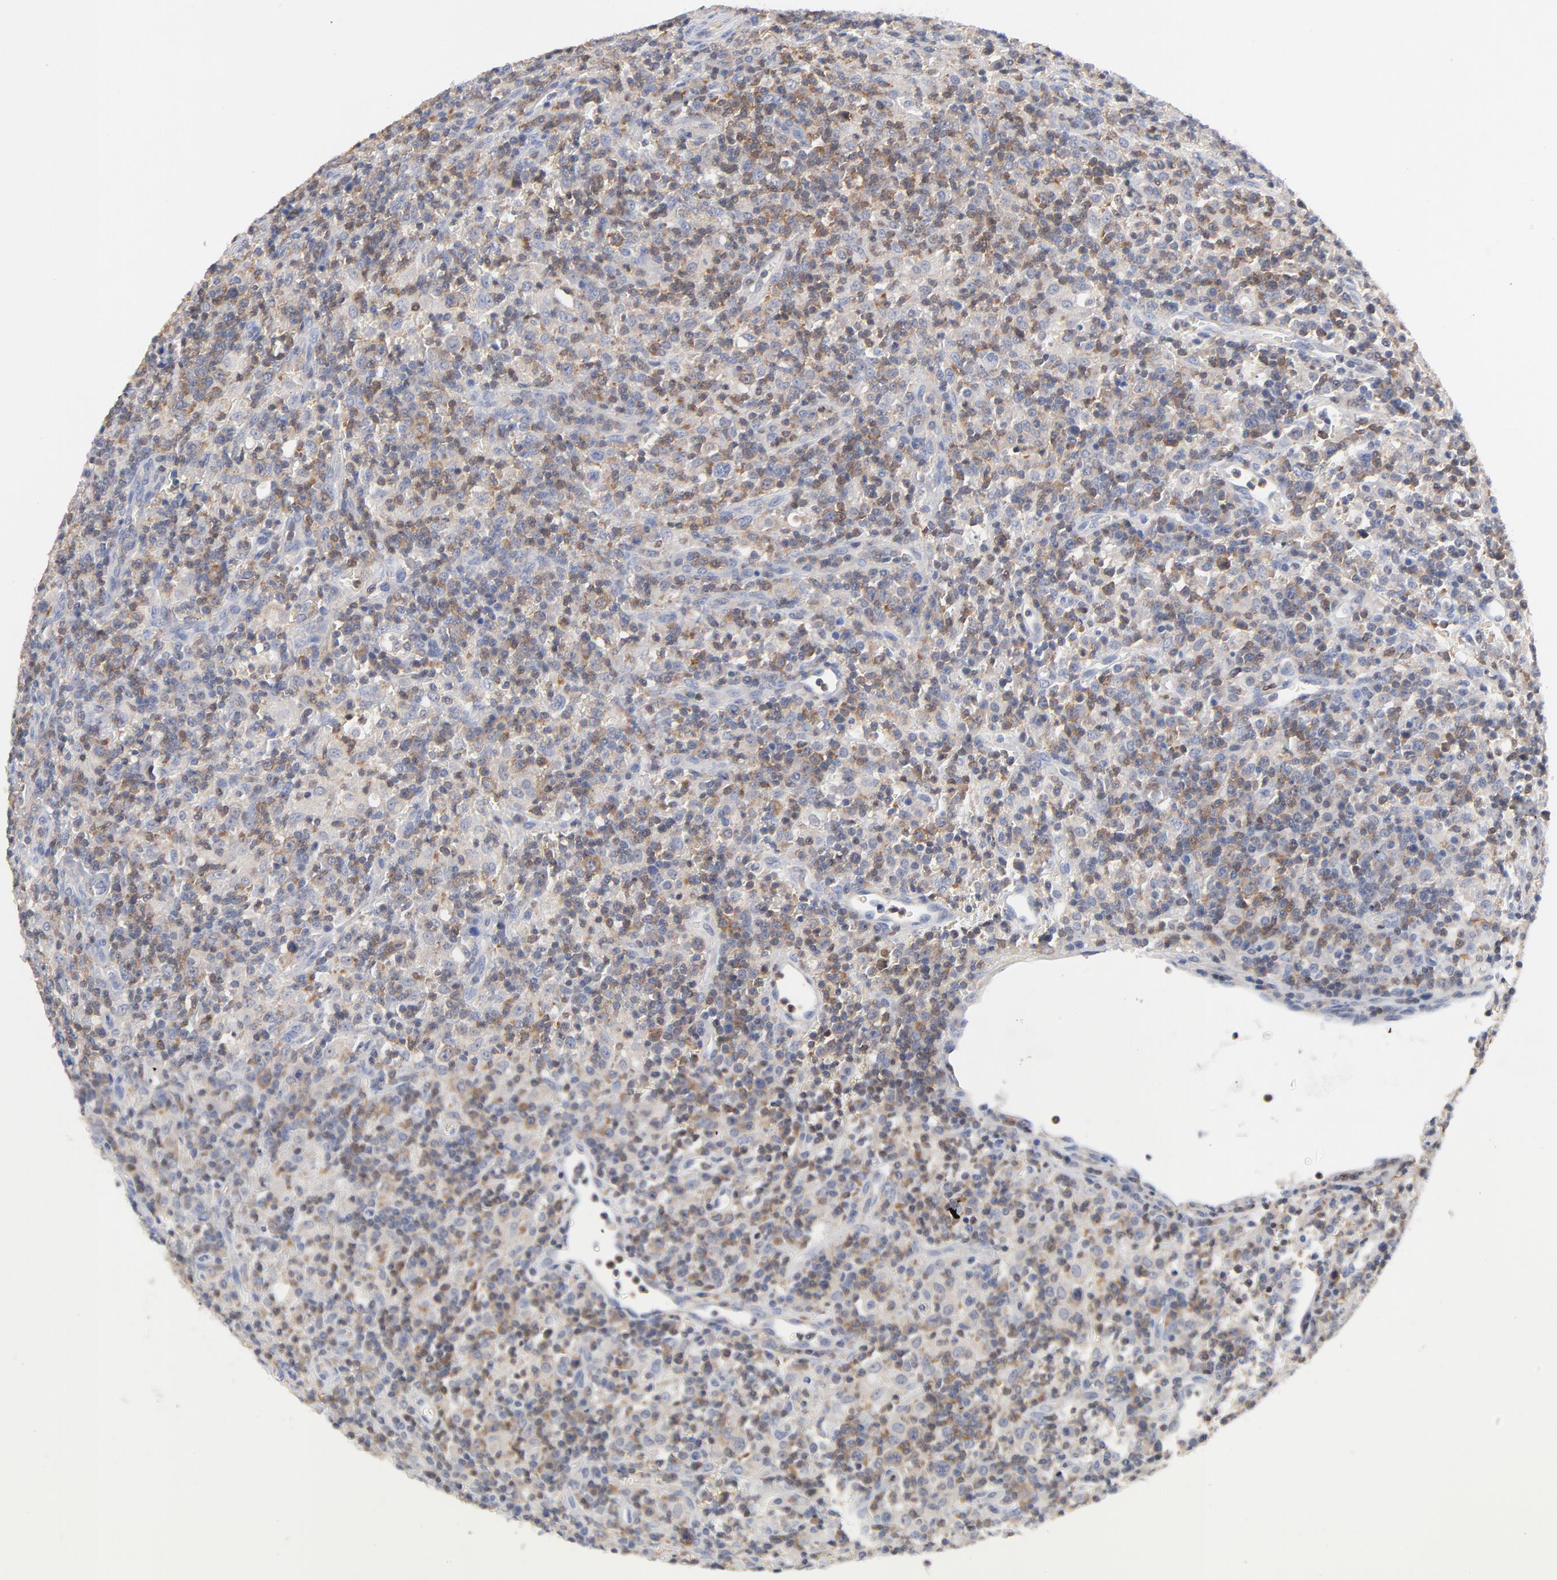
{"staining": {"intensity": "weak", "quantity": "25%-75%", "location": "cytoplasmic/membranous"}, "tissue": "lymphoma", "cell_type": "Tumor cells", "image_type": "cancer", "snomed": [{"axis": "morphology", "description": "Hodgkin's disease, NOS"}, {"axis": "topography", "description": "Lymph node"}], "caption": "Hodgkin's disease stained with DAB (3,3'-diaminobenzidine) immunohistochemistry (IHC) demonstrates low levels of weak cytoplasmic/membranous staining in about 25%-75% of tumor cells.", "gene": "CAB39L", "patient": {"sex": "male", "age": 65}}